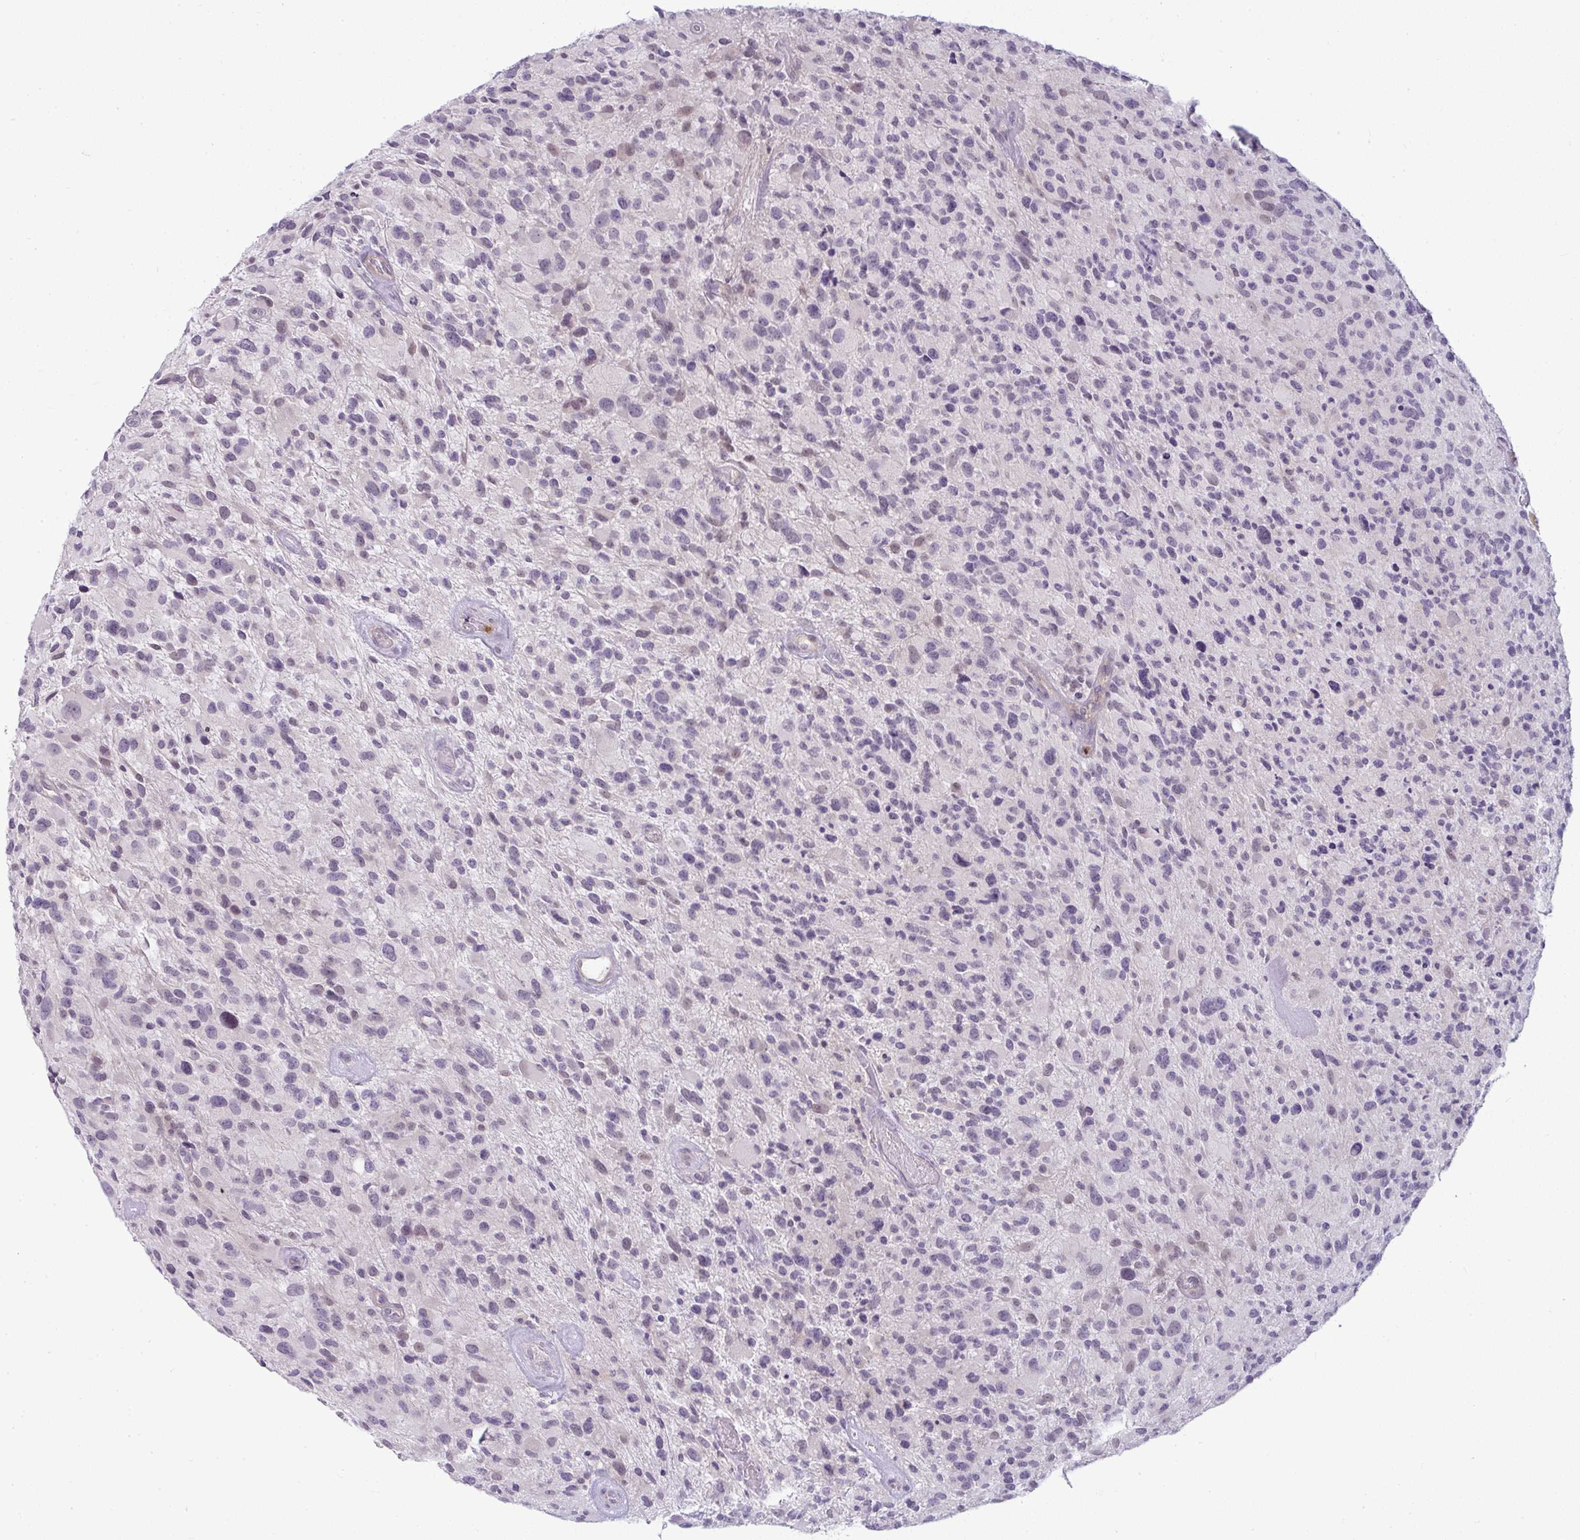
{"staining": {"intensity": "negative", "quantity": "none", "location": "none"}, "tissue": "glioma", "cell_type": "Tumor cells", "image_type": "cancer", "snomed": [{"axis": "morphology", "description": "Glioma, malignant, High grade"}, {"axis": "topography", "description": "Brain"}], "caption": "An immunohistochemistry image of glioma is shown. There is no staining in tumor cells of glioma.", "gene": "DZIP1", "patient": {"sex": "female", "age": 67}}